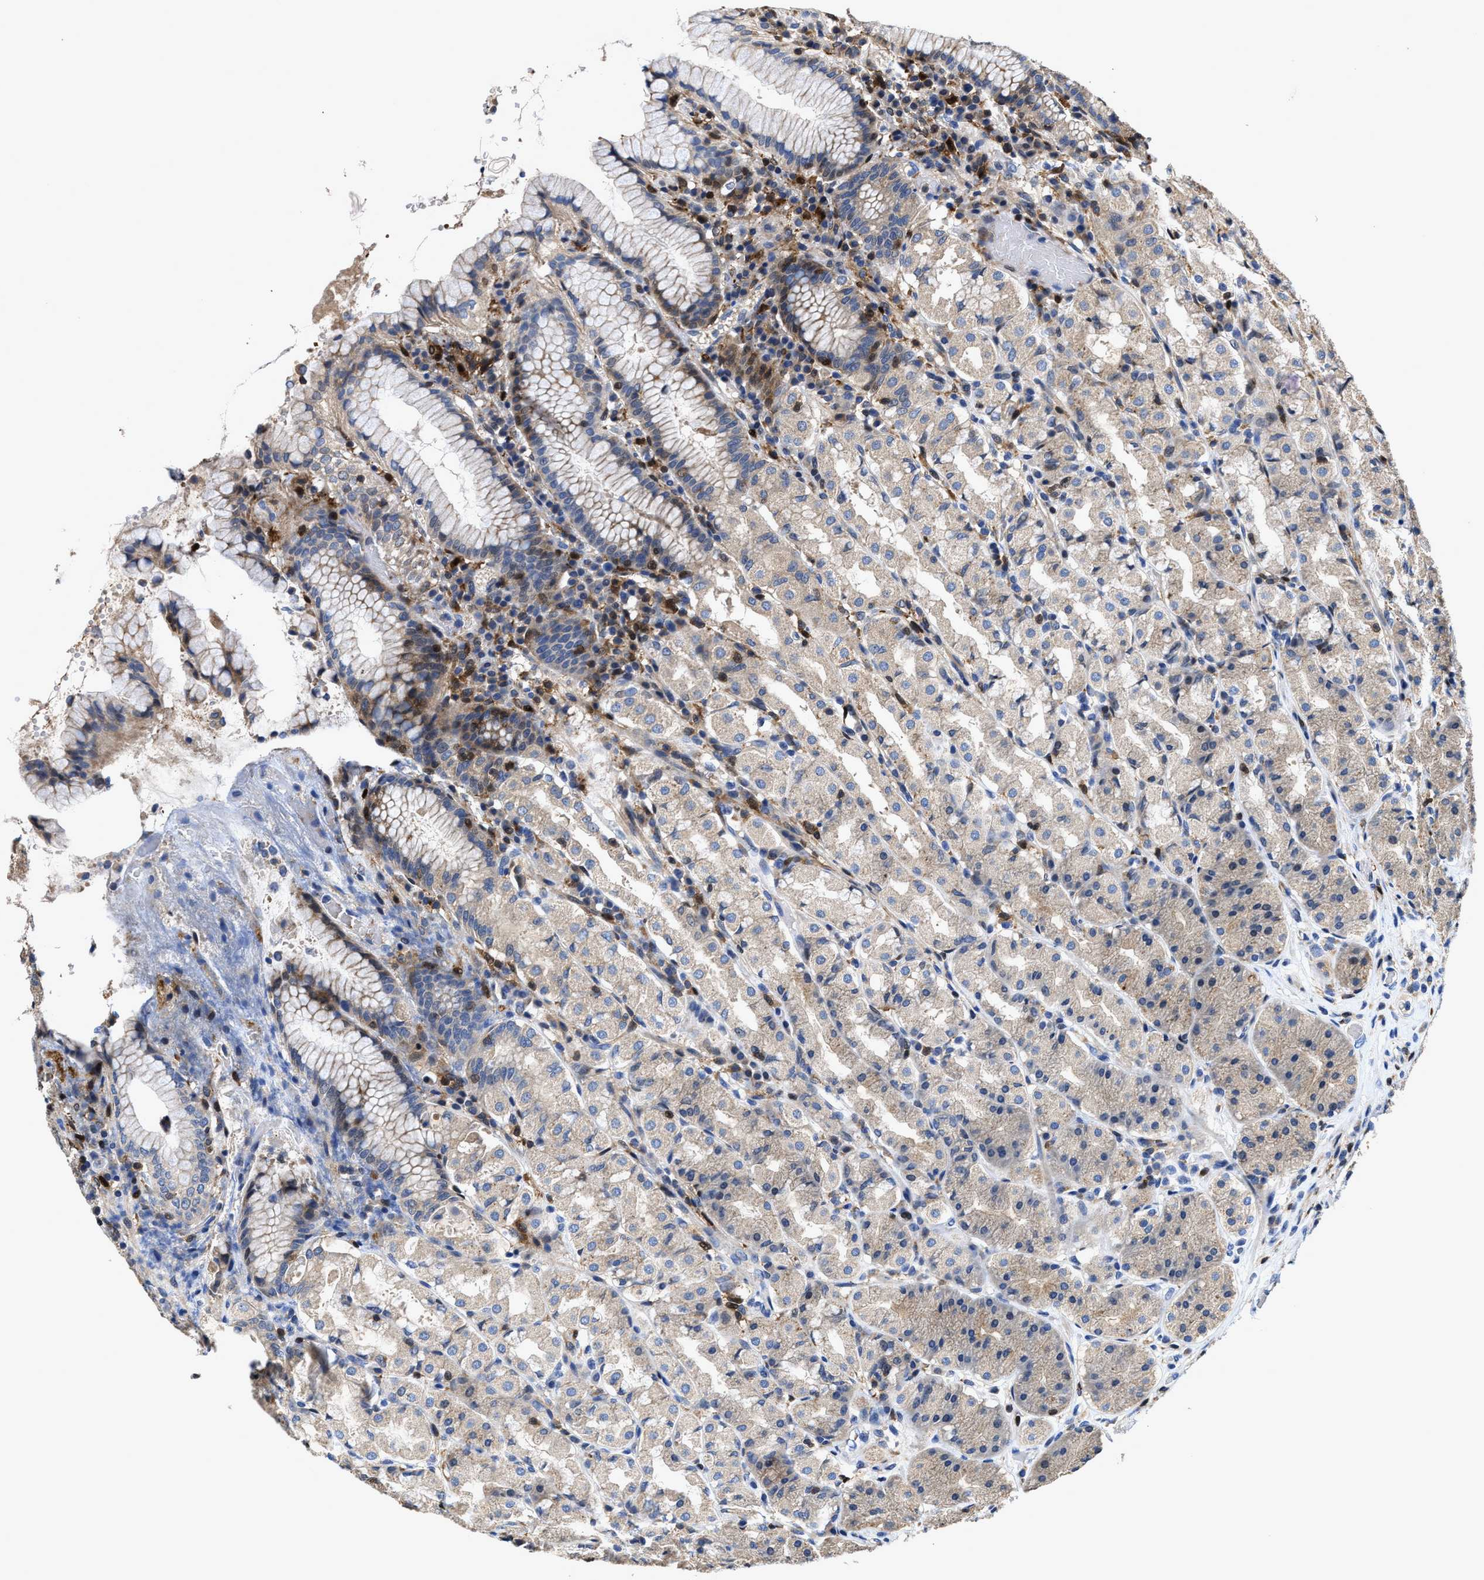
{"staining": {"intensity": "moderate", "quantity": "<25%", "location": "cytoplasmic/membranous"}, "tissue": "stomach", "cell_type": "Glandular cells", "image_type": "normal", "snomed": [{"axis": "morphology", "description": "Normal tissue, NOS"}, {"axis": "topography", "description": "Stomach"}, {"axis": "topography", "description": "Stomach, lower"}], "caption": "Immunohistochemical staining of unremarkable stomach exhibits low levels of moderate cytoplasmic/membranous staining in approximately <25% of glandular cells.", "gene": "RGS10", "patient": {"sex": "female", "age": 56}}